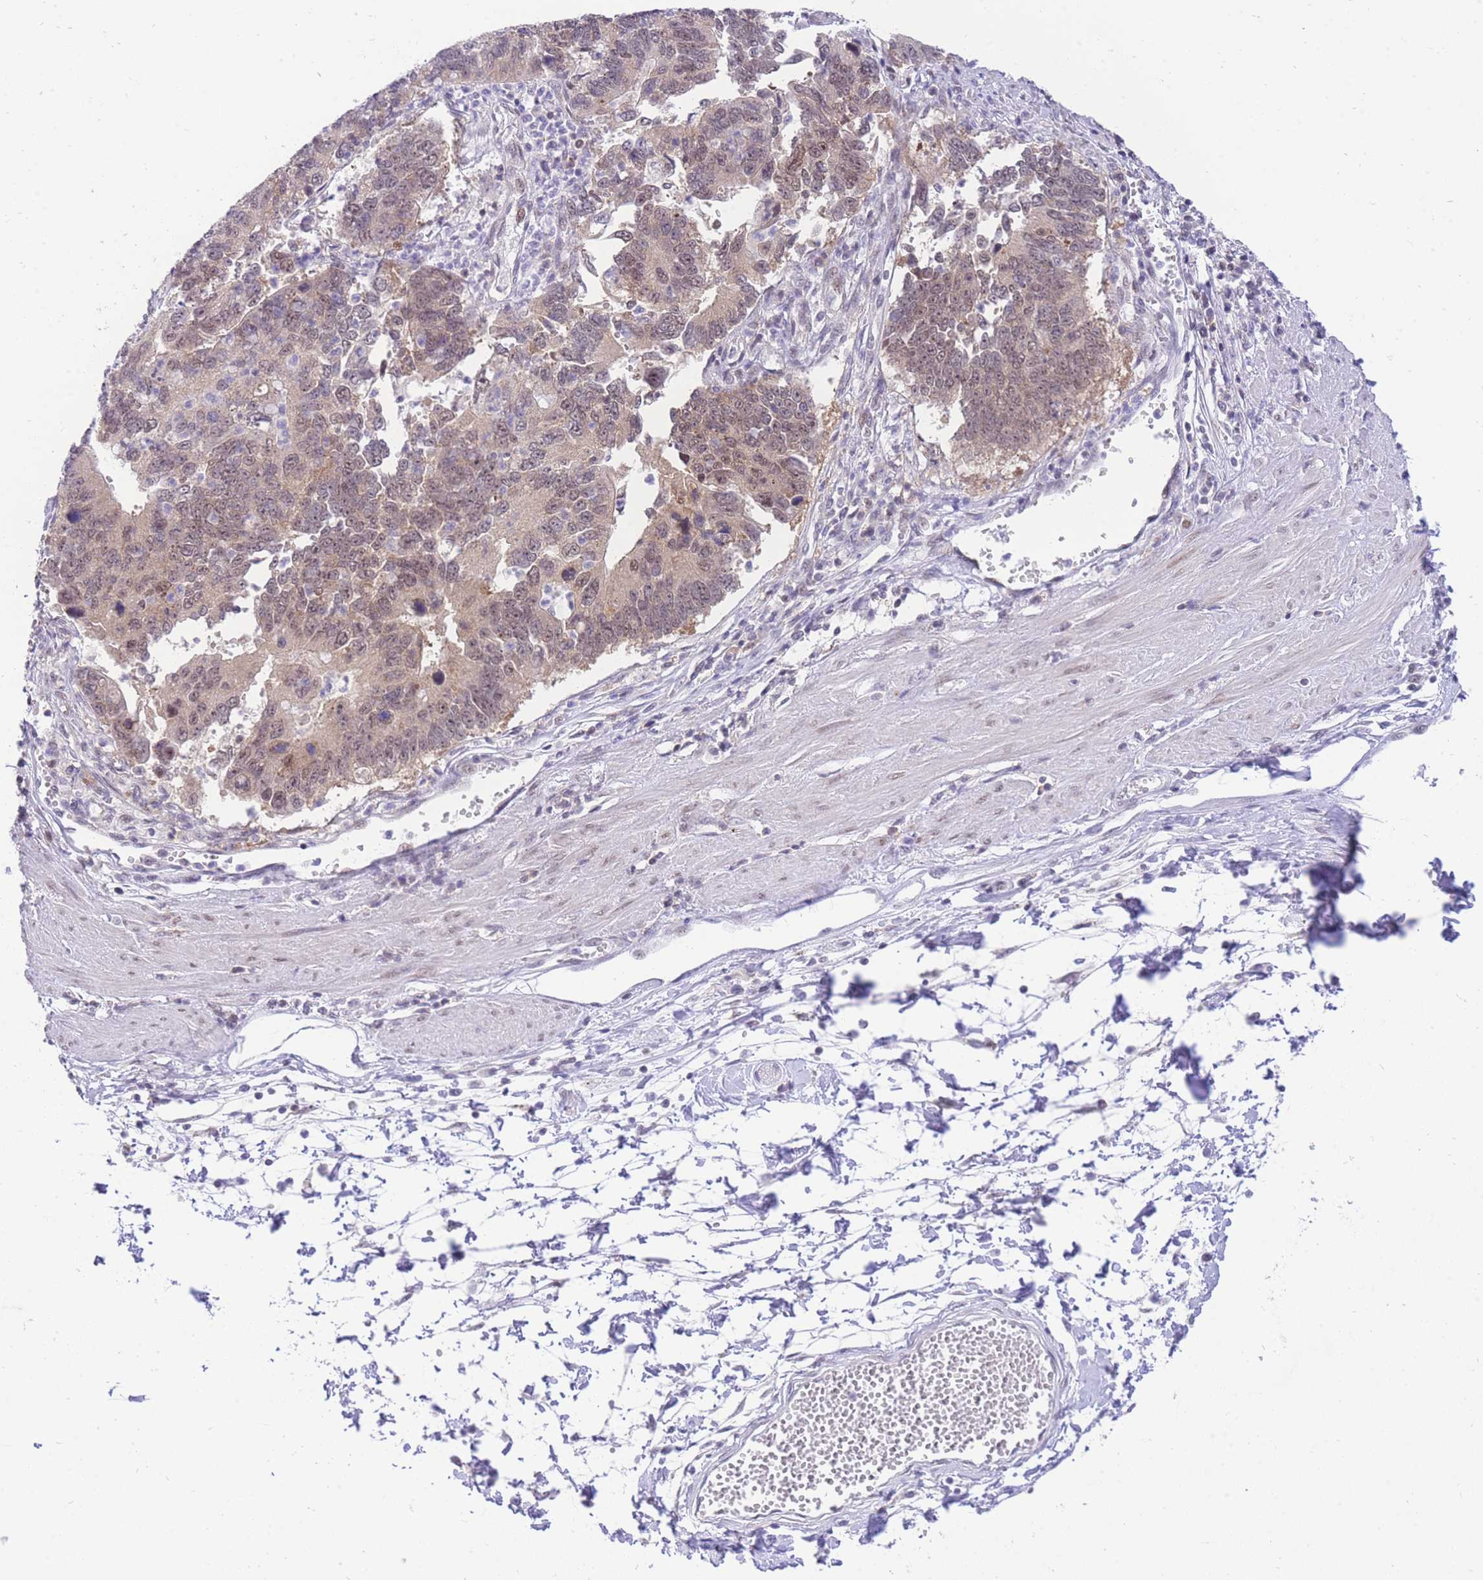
{"staining": {"intensity": "weak", "quantity": "25%-75%", "location": "nuclear"}, "tissue": "stomach cancer", "cell_type": "Tumor cells", "image_type": "cancer", "snomed": [{"axis": "morphology", "description": "Adenocarcinoma, NOS"}, {"axis": "topography", "description": "Stomach"}], "caption": "Immunohistochemical staining of human stomach cancer (adenocarcinoma) demonstrates low levels of weak nuclear staining in about 25%-75% of tumor cells.", "gene": "STK39", "patient": {"sex": "male", "age": 59}}